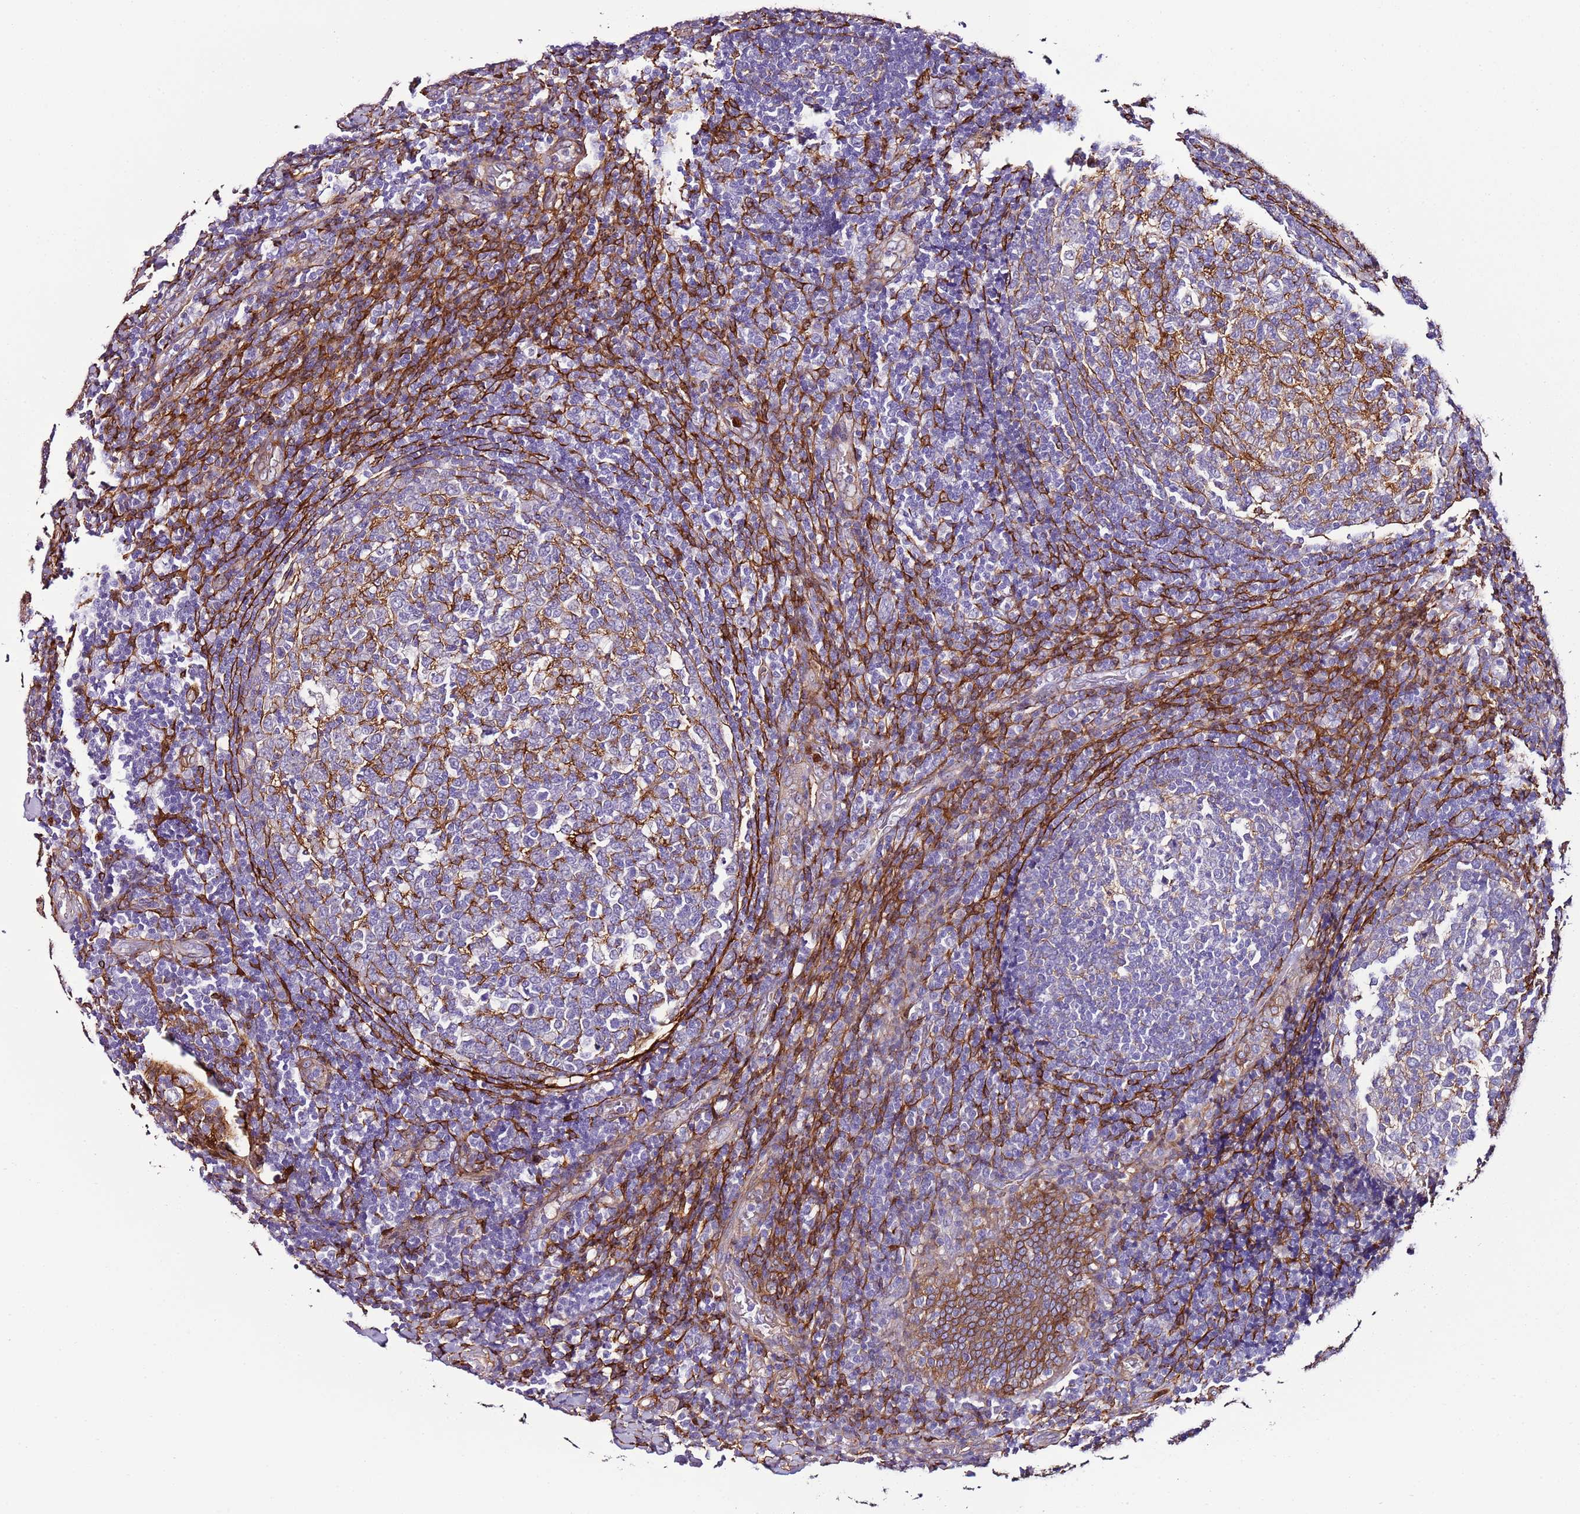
{"staining": {"intensity": "negative", "quantity": "none", "location": "none"}, "tissue": "tonsil", "cell_type": "Germinal center cells", "image_type": "normal", "snomed": [{"axis": "morphology", "description": "Normal tissue, NOS"}, {"axis": "topography", "description": "Tonsil"}], "caption": "DAB immunohistochemical staining of normal tonsil exhibits no significant expression in germinal center cells. Brightfield microscopy of IHC stained with DAB (brown) and hematoxylin (blue), captured at high magnification.", "gene": "FAM174C", "patient": {"sex": "female", "age": 19}}